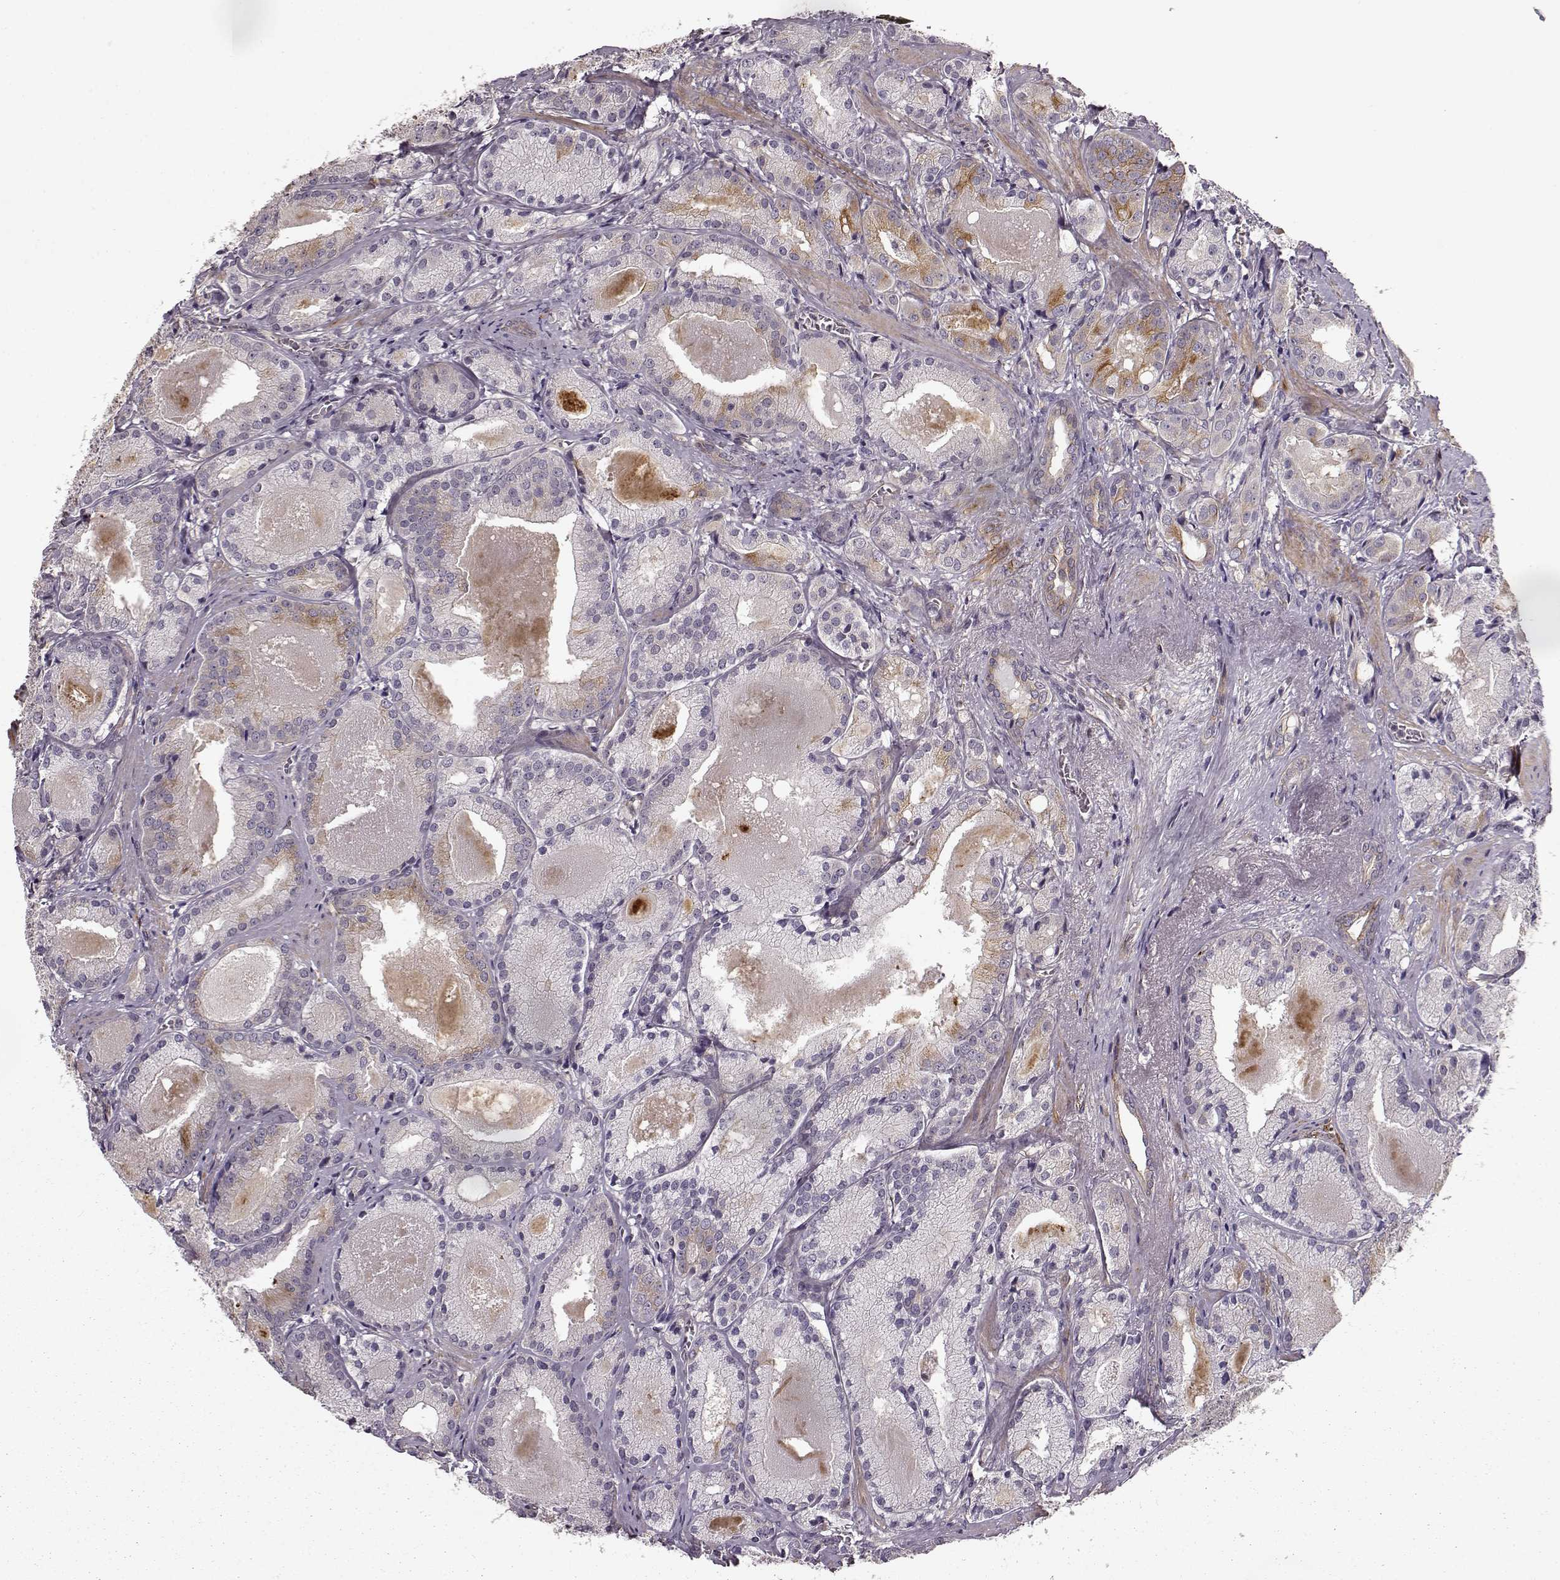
{"staining": {"intensity": "weak", "quantity": "<25%", "location": "cytoplasmic/membranous"}, "tissue": "prostate cancer", "cell_type": "Tumor cells", "image_type": "cancer", "snomed": [{"axis": "morphology", "description": "Adenocarcinoma, High grade"}, {"axis": "topography", "description": "Prostate"}], "caption": "Immunohistochemical staining of human prostate adenocarcinoma (high-grade) reveals no significant positivity in tumor cells. The staining was performed using DAB to visualize the protein expression in brown, while the nuclei were stained in blue with hematoxylin (Magnification: 20x).", "gene": "MTR", "patient": {"sex": "male", "age": 66}}